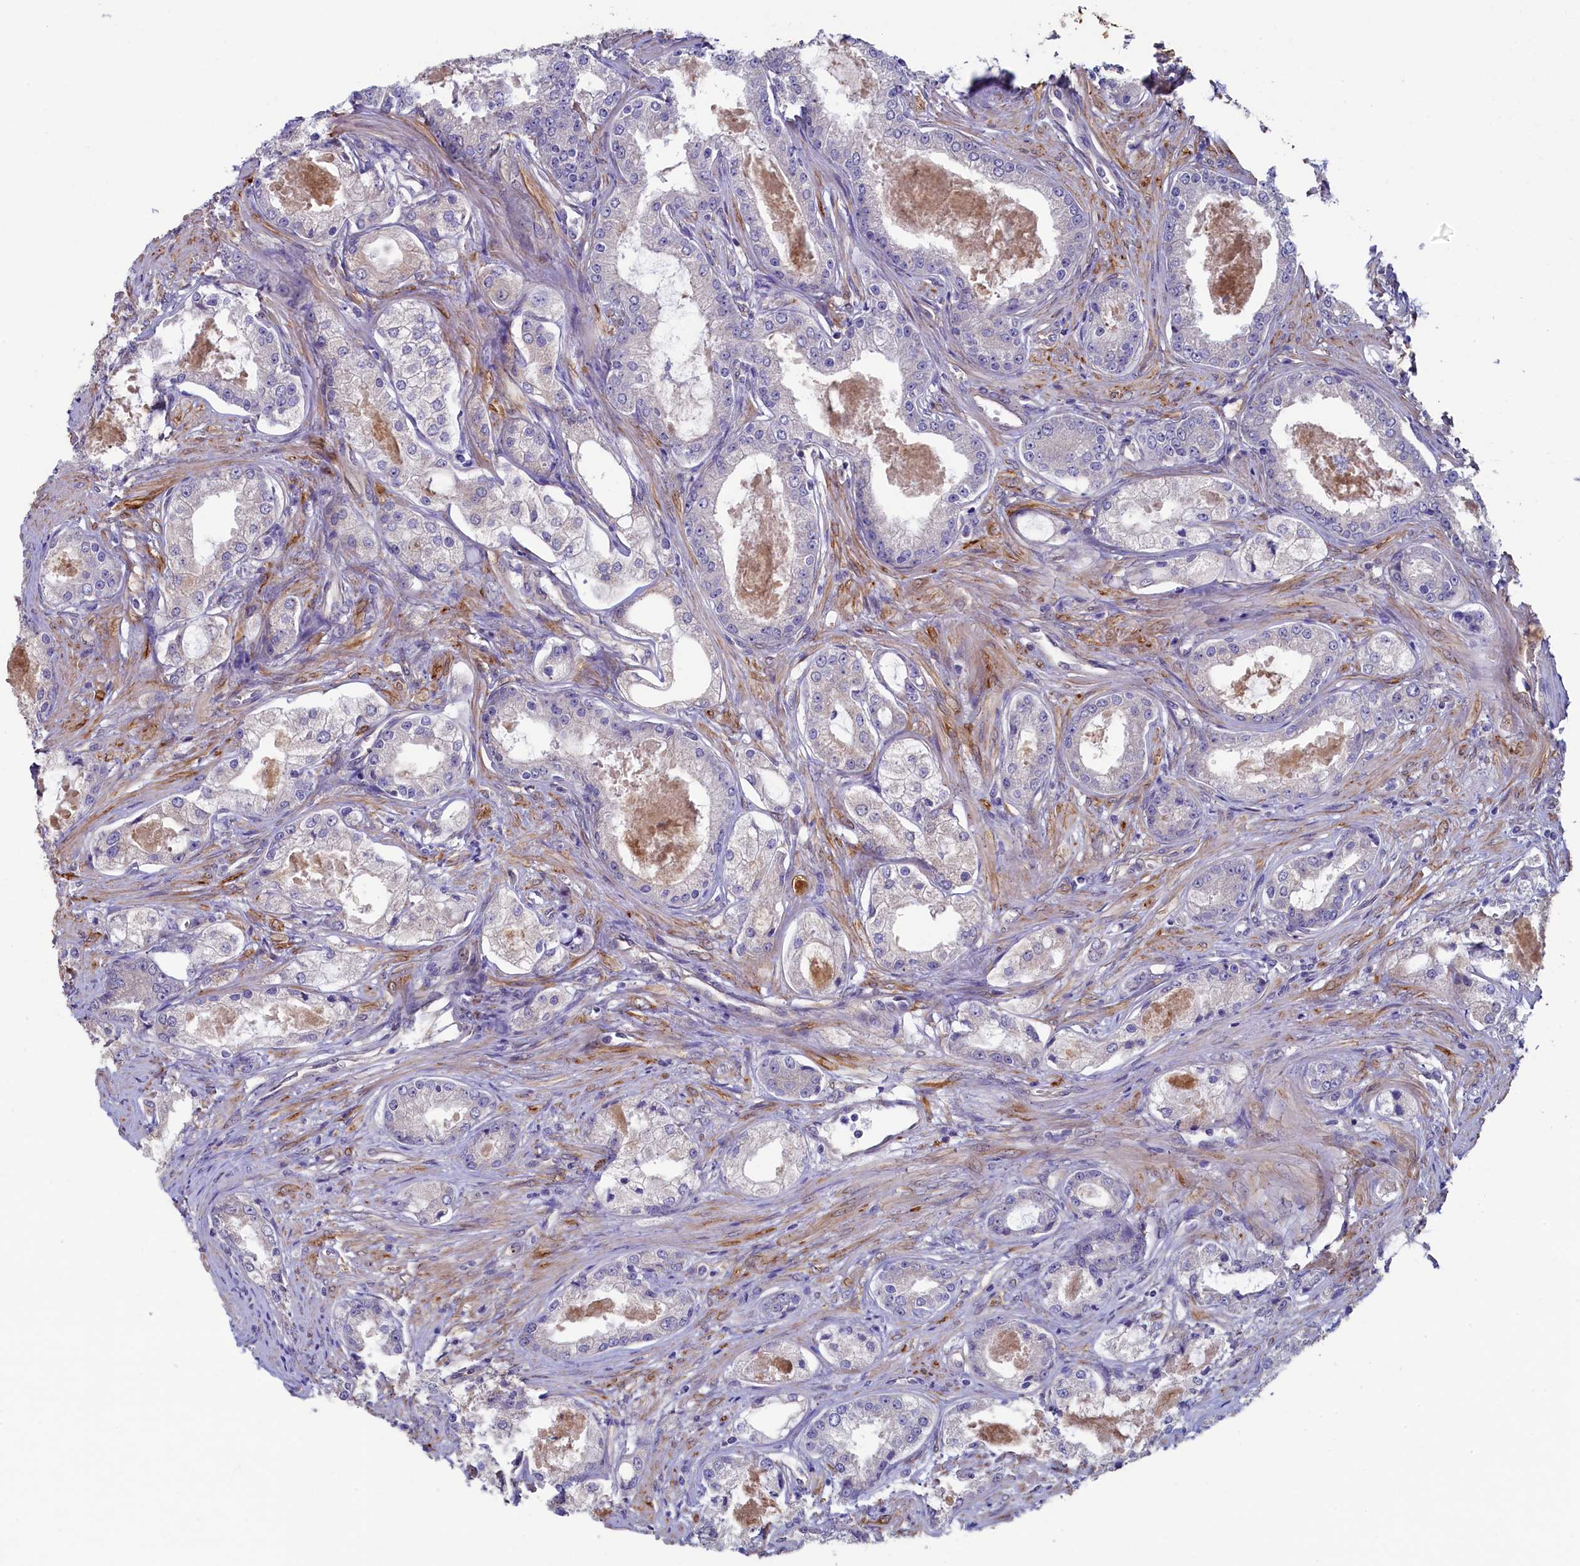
{"staining": {"intensity": "negative", "quantity": "none", "location": "none"}, "tissue": "prostate cancer", "cell_type": "Tumor cells", "image_type": "cancer", "snomed": [{"axis": "morphology", "description": "Adenocarcinoma, Low grade"}, {"axis": "topography", "description": "Prostate"}], "caption": "The immunohistochemistry (IHC) photomicrograph has no significant positivity in tumor cells of prostate adenocarcinoma (low-grade) tissue.", "gene": "SPATA2L", "patient": {"sex": "male", "age": 68}}